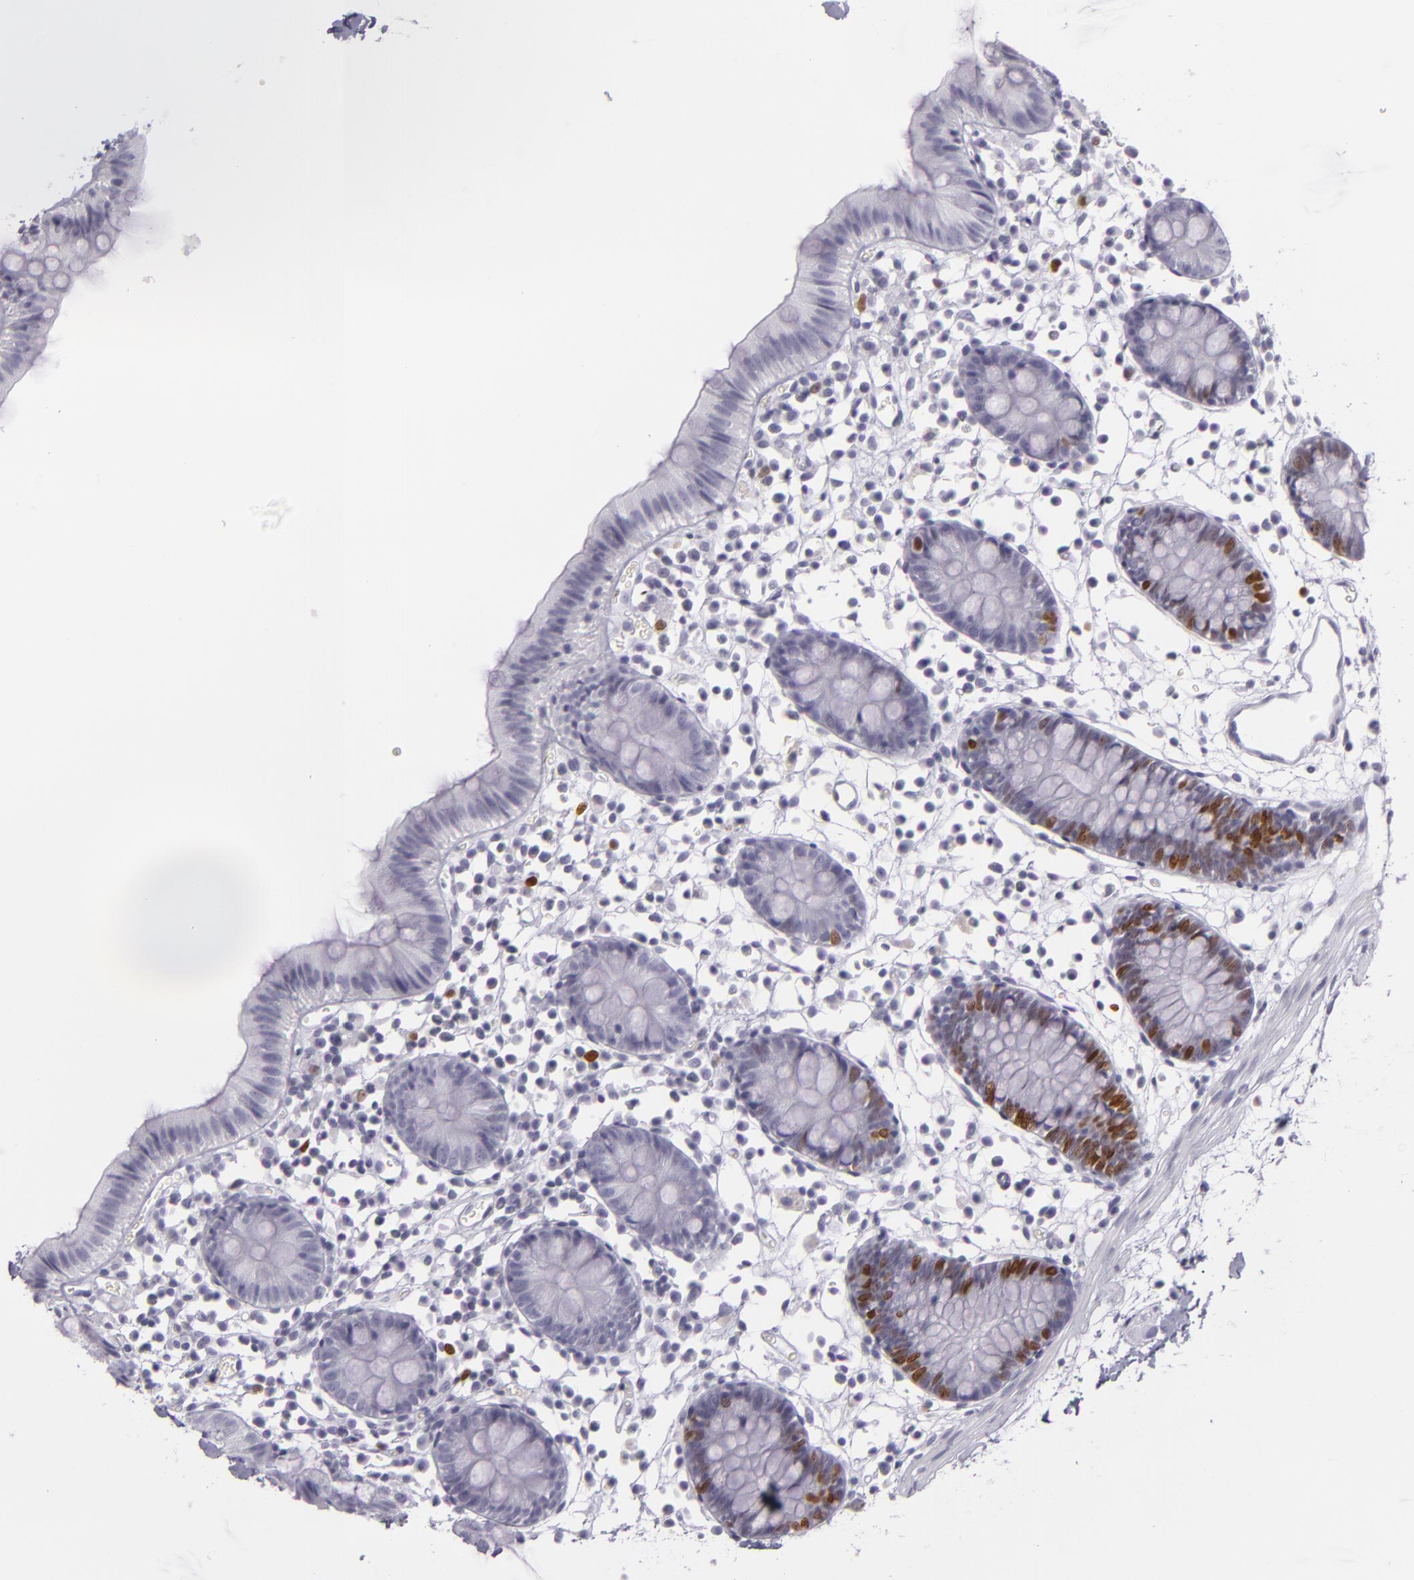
{"staining": {"intensity": "negative", "quantity": "none", "location": "none"}, "tissue": "colon", "cell_type": "Endothelial cells", "image_type": "normal", "snomed": [{"axis": "morphology", "description": "Normal tissue, NOS"}, {"axis": "topography", "description": "Colon"}], "caption": "Human colon stained for a protein using IHC reveals no positivity in endothelial cells.", "gene": "MCM3", "patient": {"sex": "male", "age": 14}}